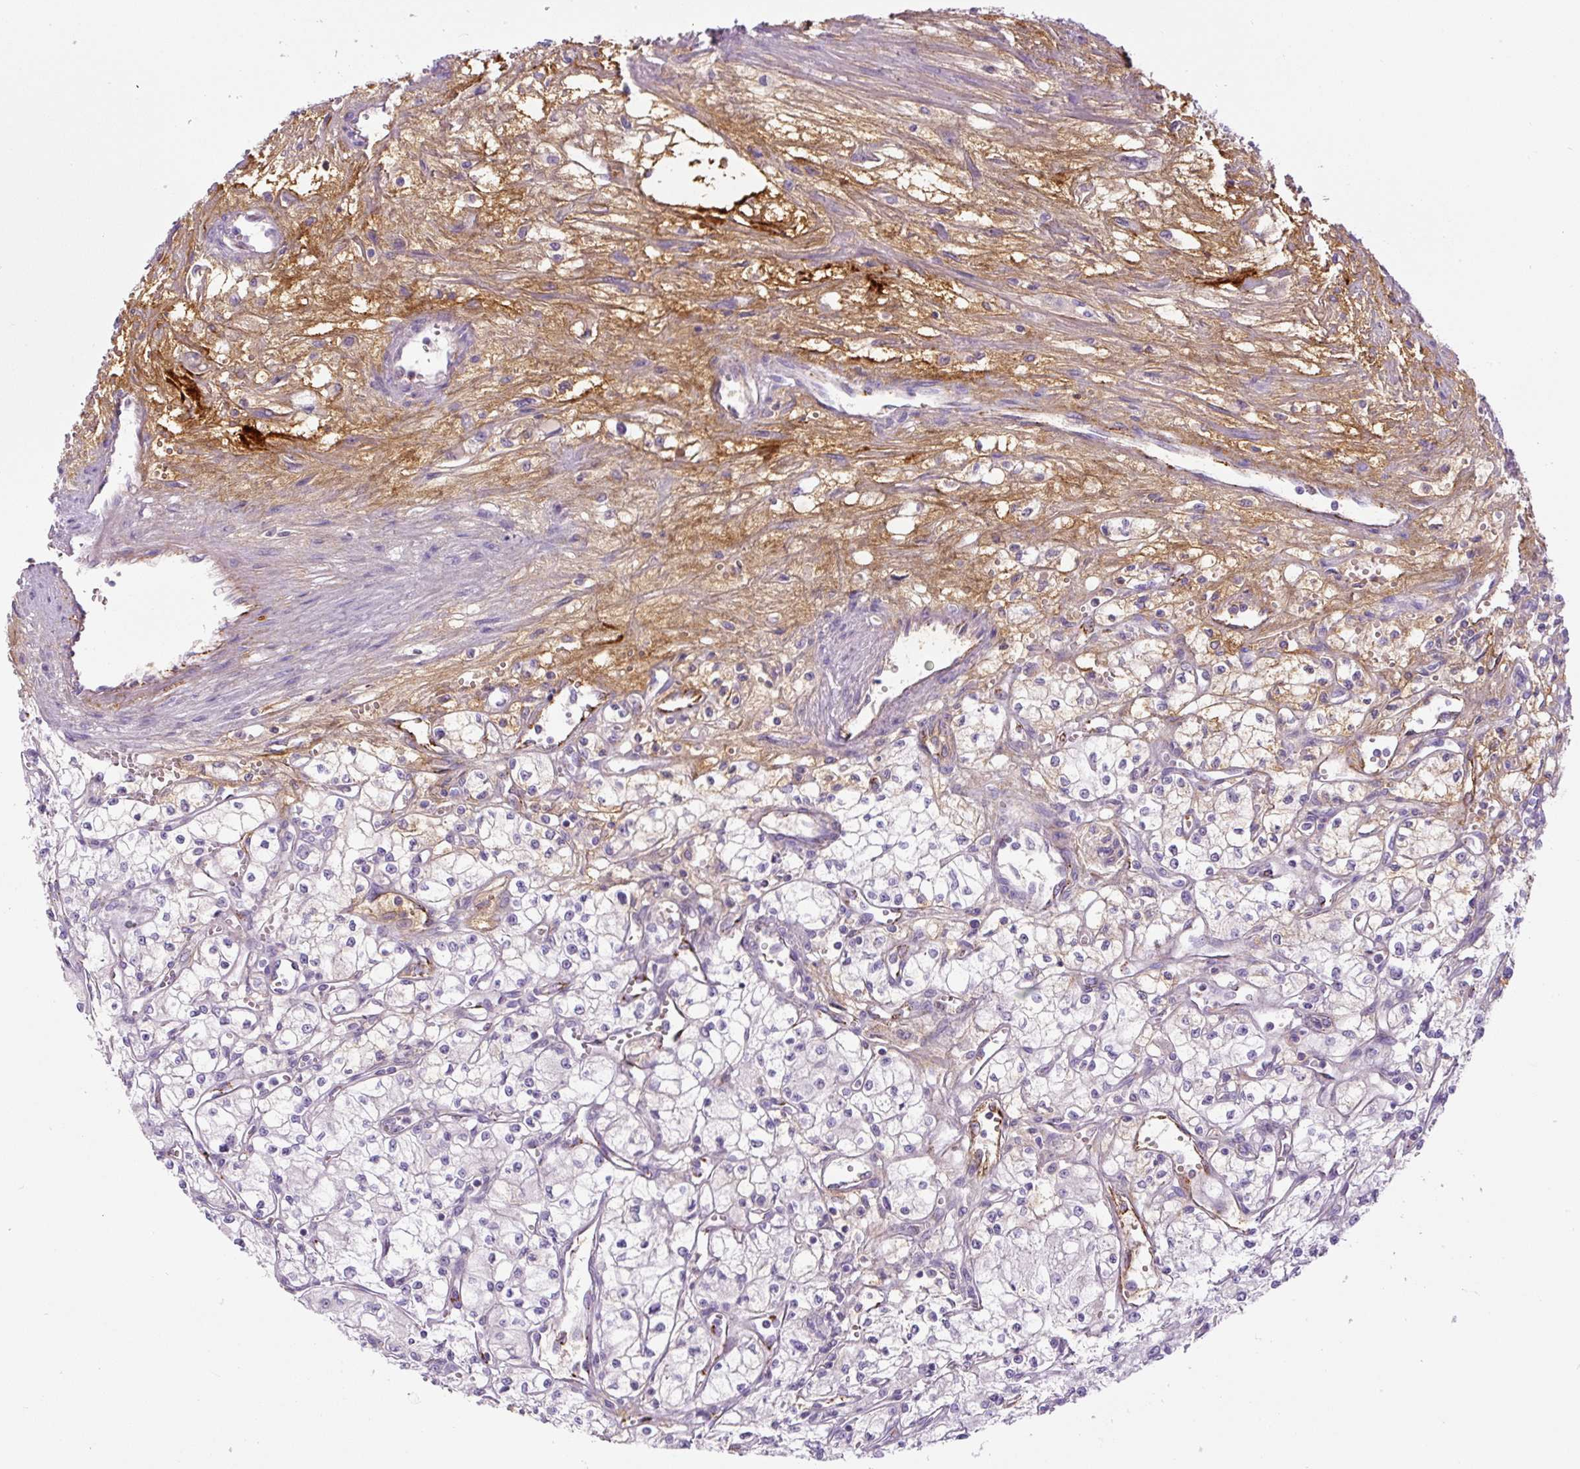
{"staining": {"intensity": "weak", "quantity": "<25%", "location": "cytoplasmic/membranous"}, "tissue": "renal cancer", "cell_type": "Tumor cells", "image_type": "cancer", "snomed": [{"axis": "morphology", "description": "Adenocarcinoma, NOS"}, {"axis": "topography", "description": "Kidney"}], "caption": "This is an IHC photomicrograph of adenocarcinoma (renal). There is no staining in tumor cells.", "gene": "RSPO4", "patient": {"sex": "male", "age": 59}}